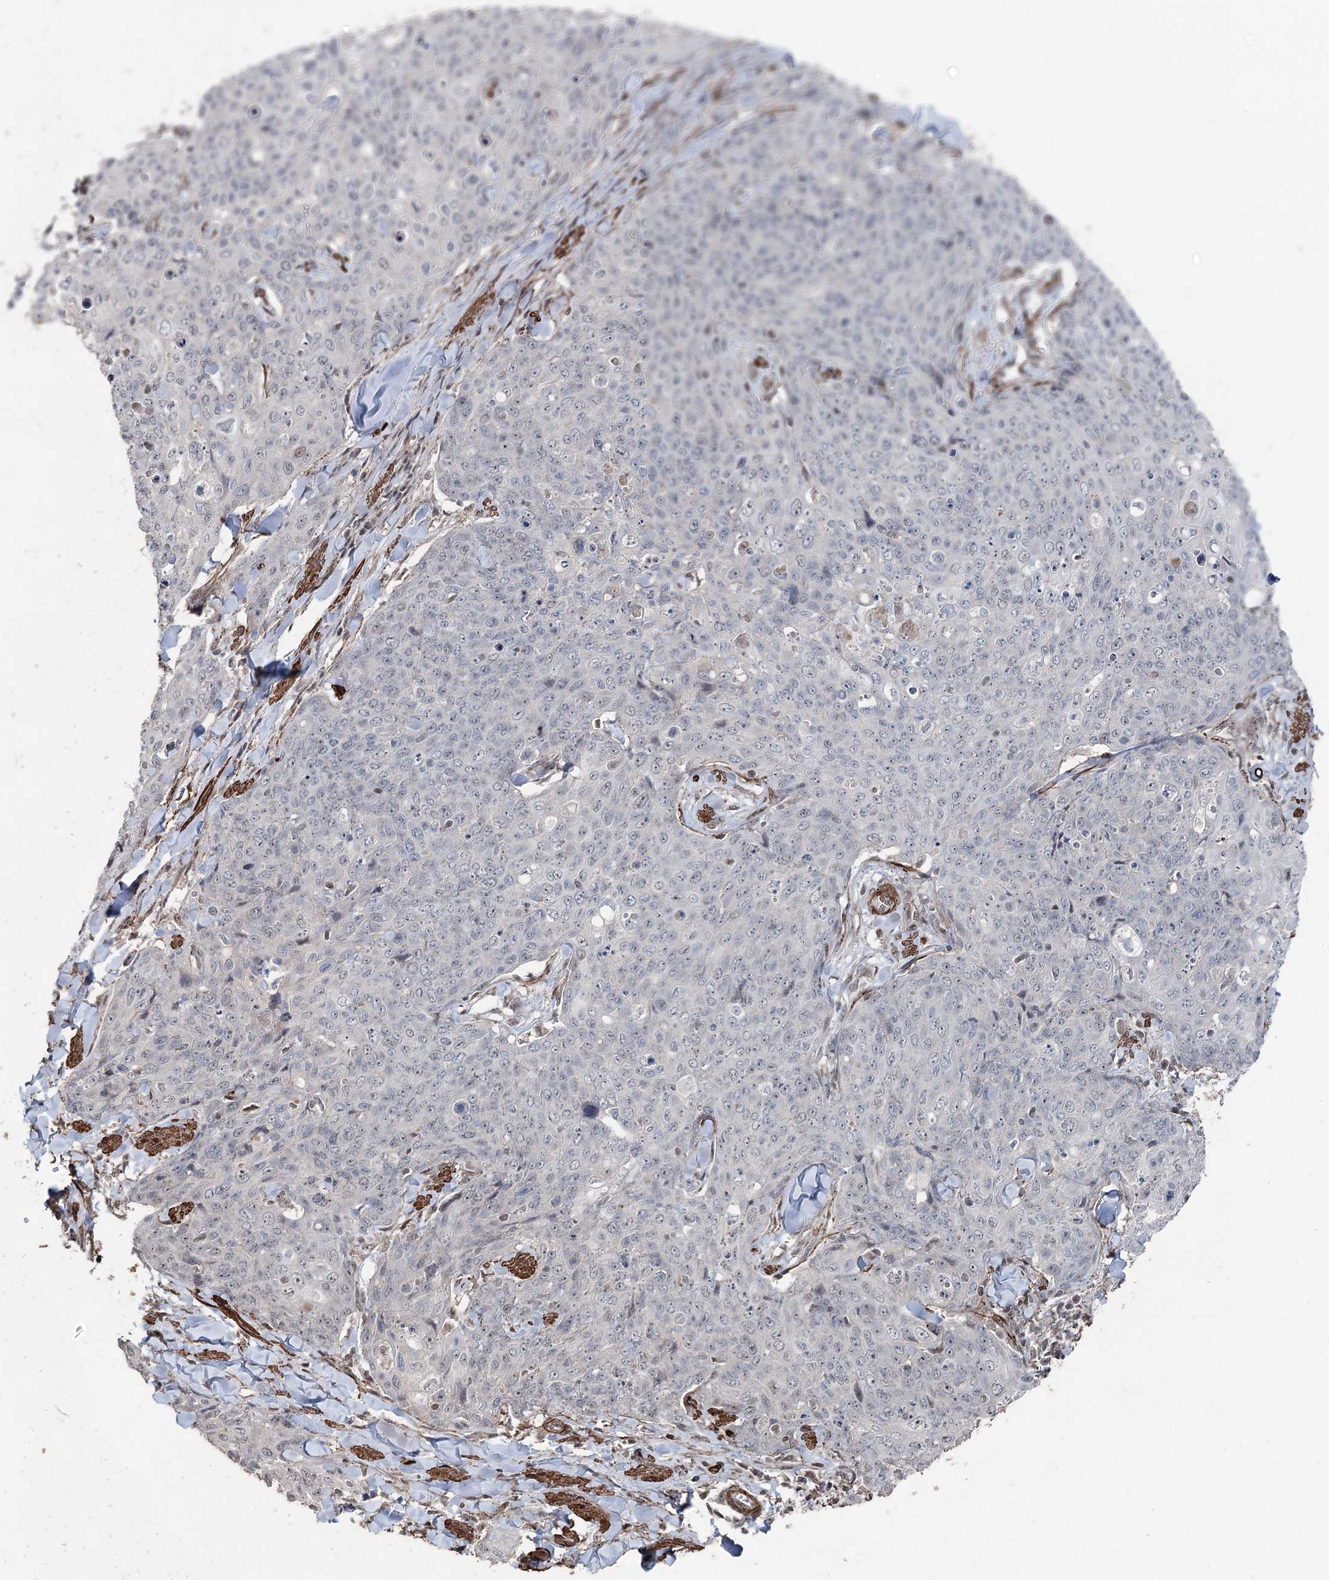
{"staining": {"intensity": "negative", "quantity": "none", "location": "none"}, "tissue": "skin cancer", "cell_type": "Tumor cells", "image_type": "cancer", "snomed": [{"axis": "morphology", "description": "Squamous cell carcinoma, NOS"}, {"axis": "topography", "description": "Skin"}, {"axis": "topography", "description": "Vulva"}], "caption": "DAB (3,3'-diaminobenzidine) immunohistochemical staining of human skin cancer shows no significant staining in tumor cells. The staining was performed using DAB (3,3'-diaminobenzidine) to visualize the protein expression in brown, while the nuclei were stained in blue with hematoxylin (Magnification: 20x).", "gene": "CCDC82", "patient": {"sex": "female", "age": 85}}